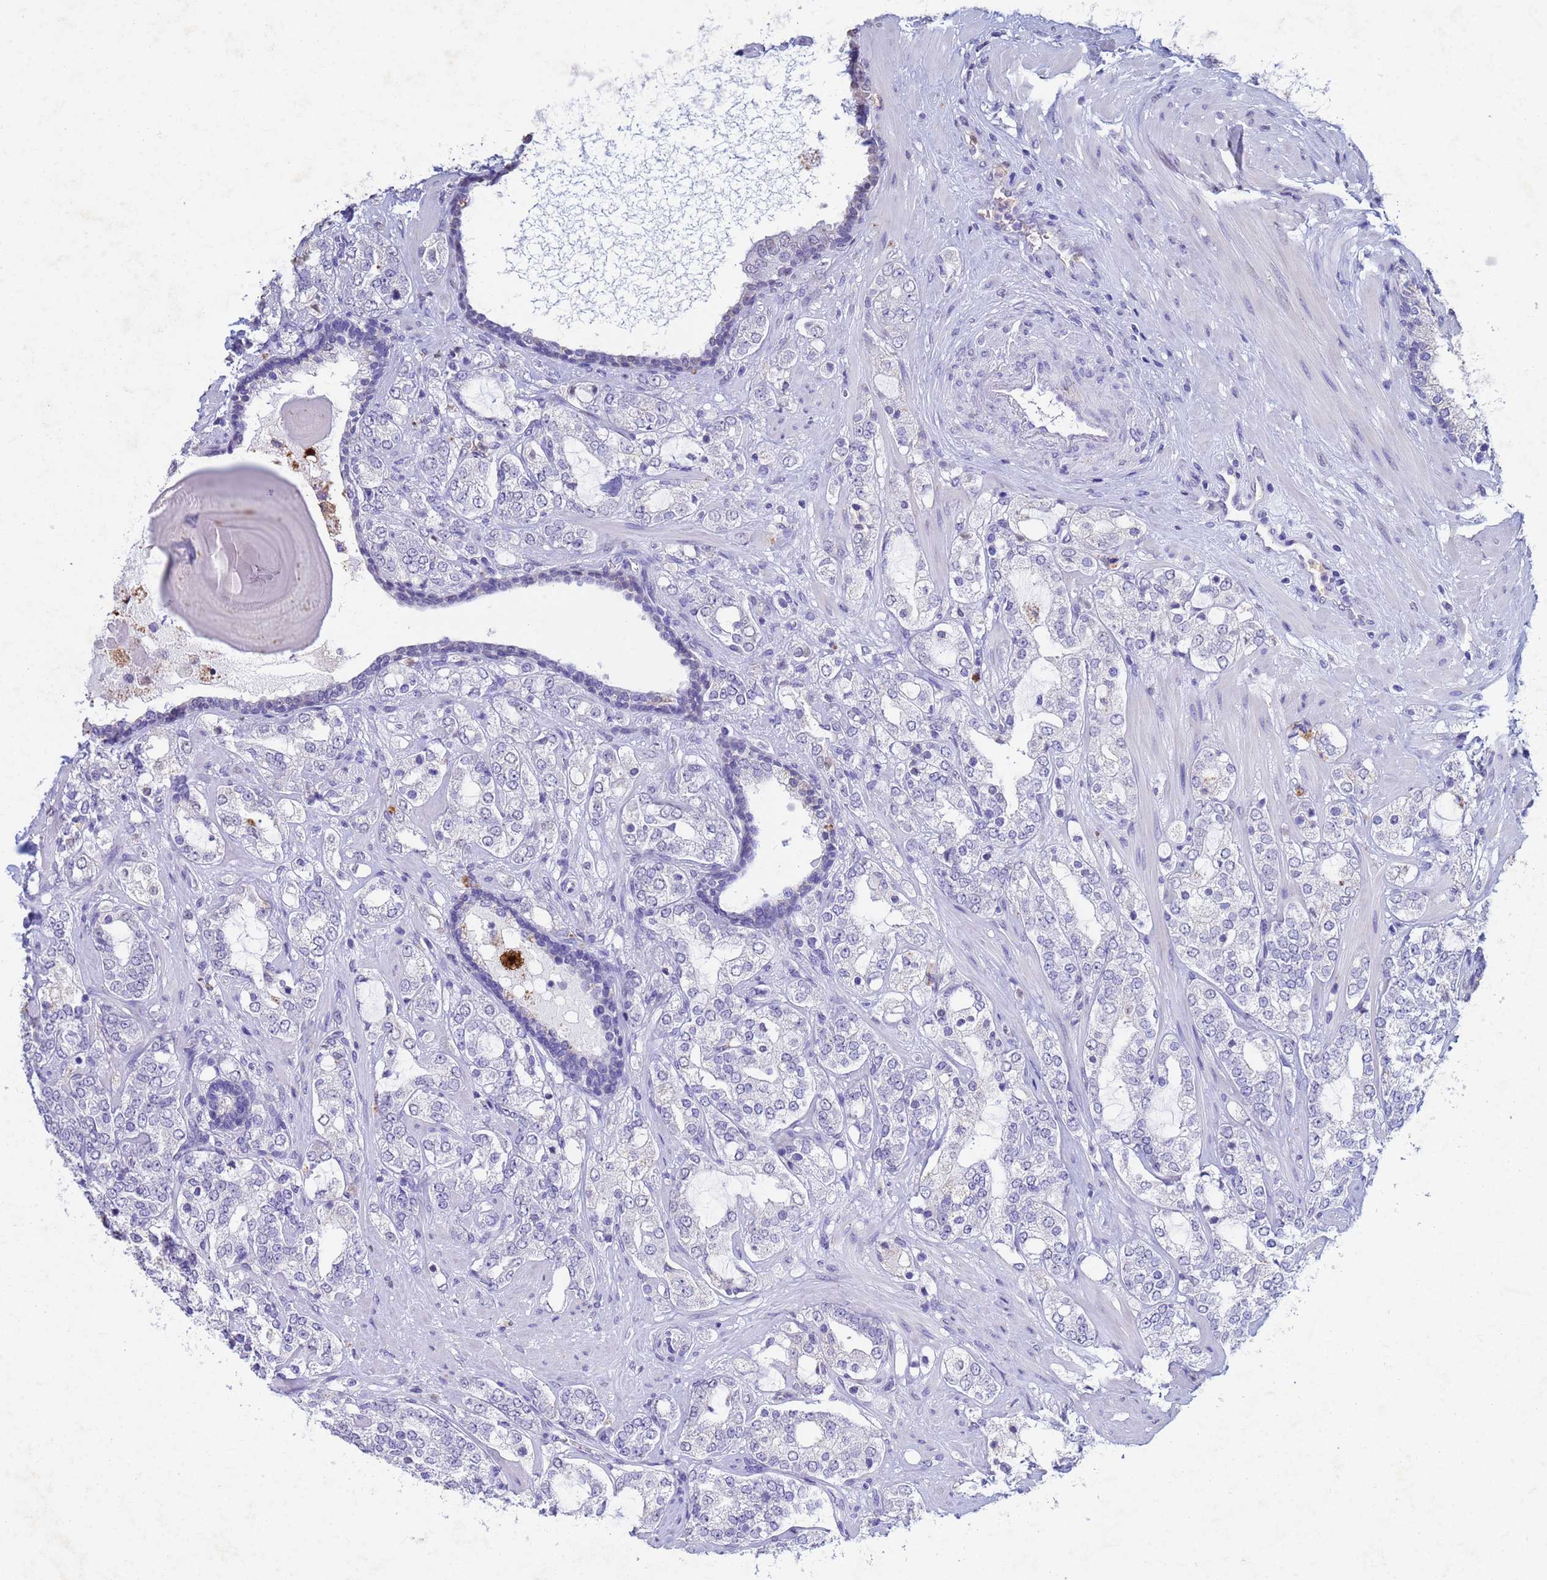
{"staining": {"intensity": "negative", "quantity": "none", "location": "none"}, "tissue": "prostate cancer", "cell_type": "Tumor cells", "image_type": "cancer", "snomed": [{"axis": "morphology", "description": "Adenocarcinoma, High grade"}, {"axis": "topography", "description": "Prostate"}], "caption": "This is an immunohistochemistry micrograph of human prostate cancer (high-grade adenocarcinoma). There is no staining in tumor cells.", "gene": "CSTB", "patient": {"sex": "male", "age": 64}}